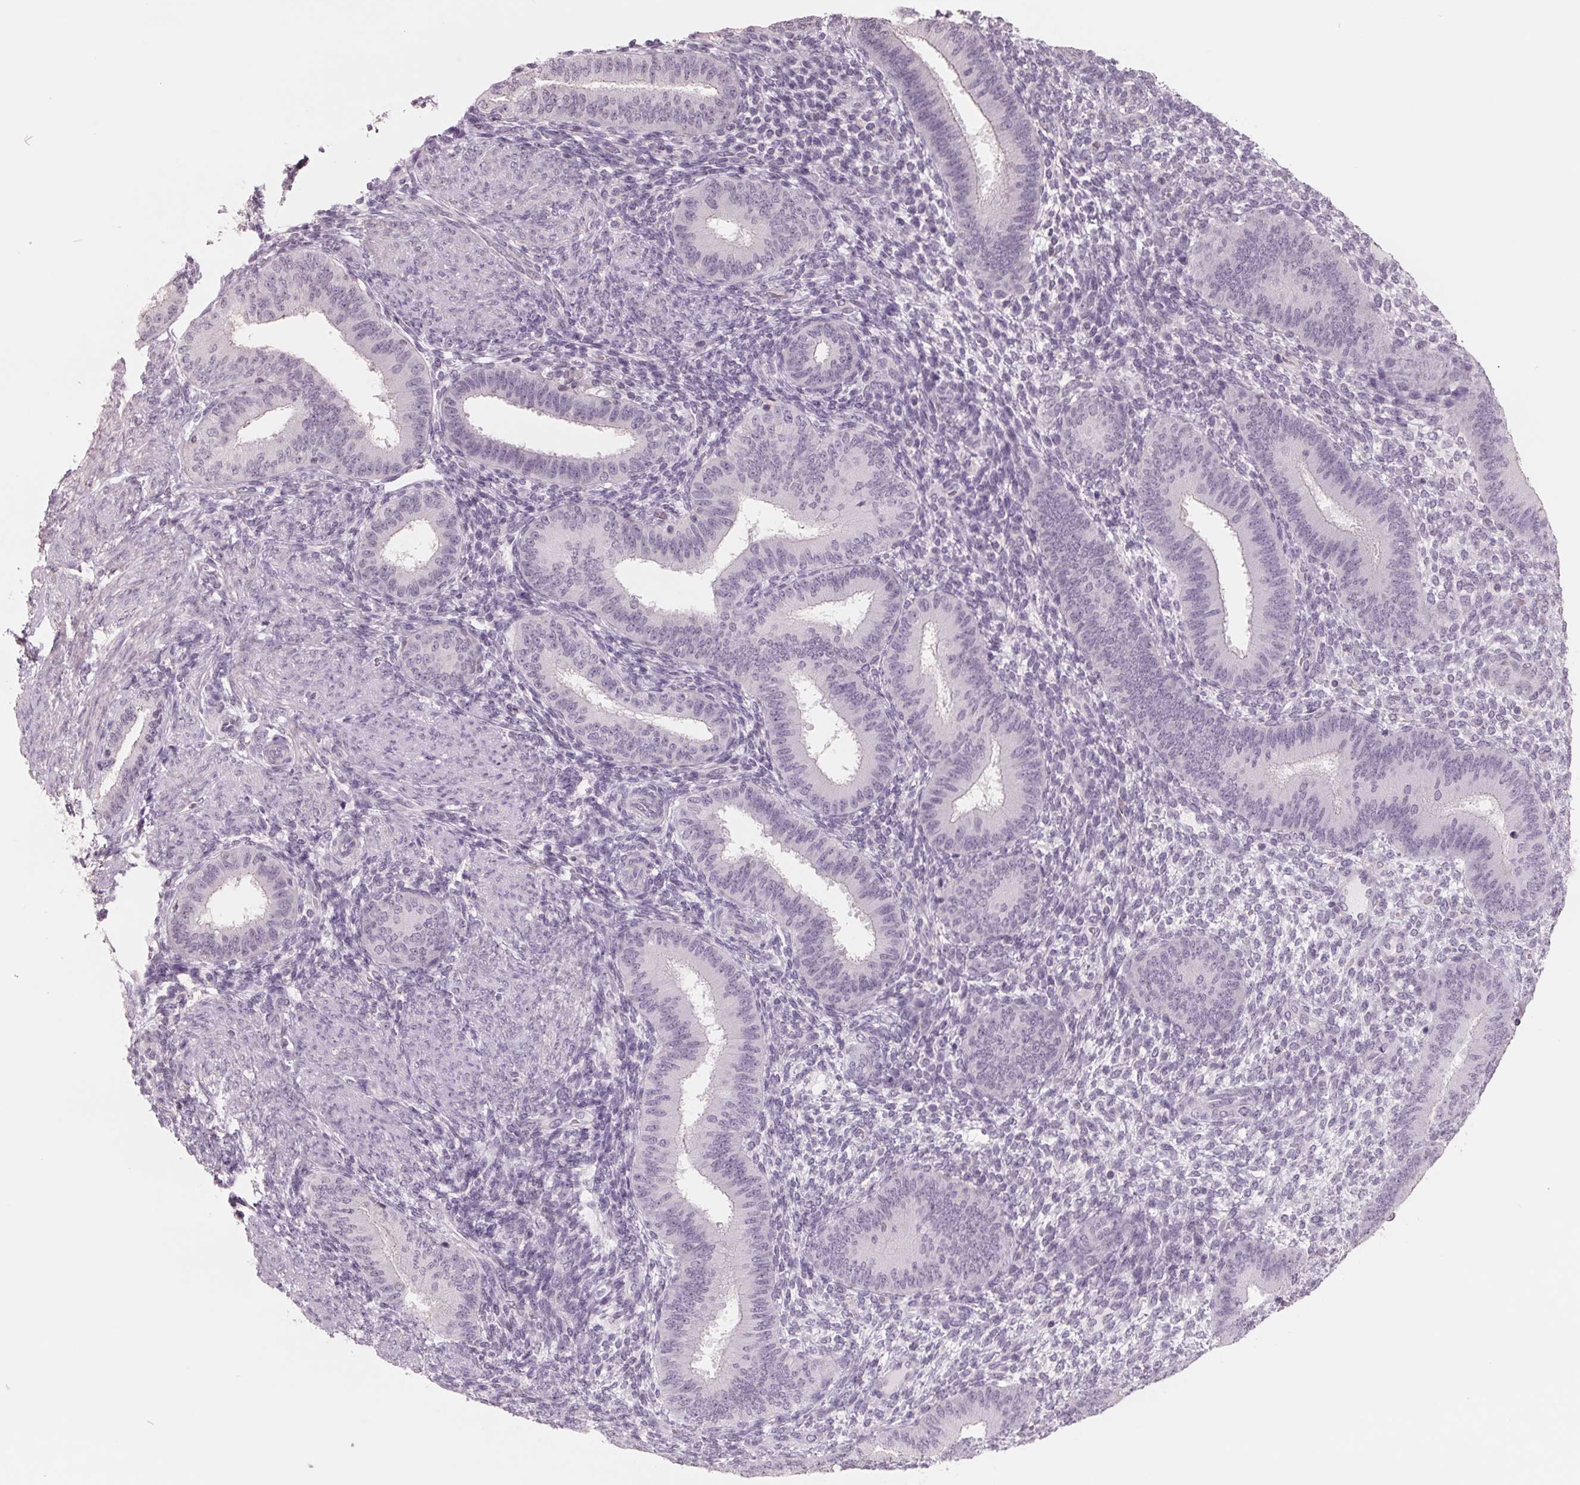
{"staining": {"intensity": "negative", "quantity": "none", "location": "none"}, "tissue": "endometrium", "cell_type": "Cells in endometrial stroma", "image_type": "normal", "snomed": [{"axis": "morphology", "description": "Normal tissue, NOS"}, {"axis": "topography", "description": "Endometrium"}], "caption": "Photomicrograph shows no protein staining in cells in endometrial stroma of unremarkable endometrium. (DAB immunohistochemistry, high magnification).", "gene": "FTCD", "patient": {"sex": "female", "age": 39}}